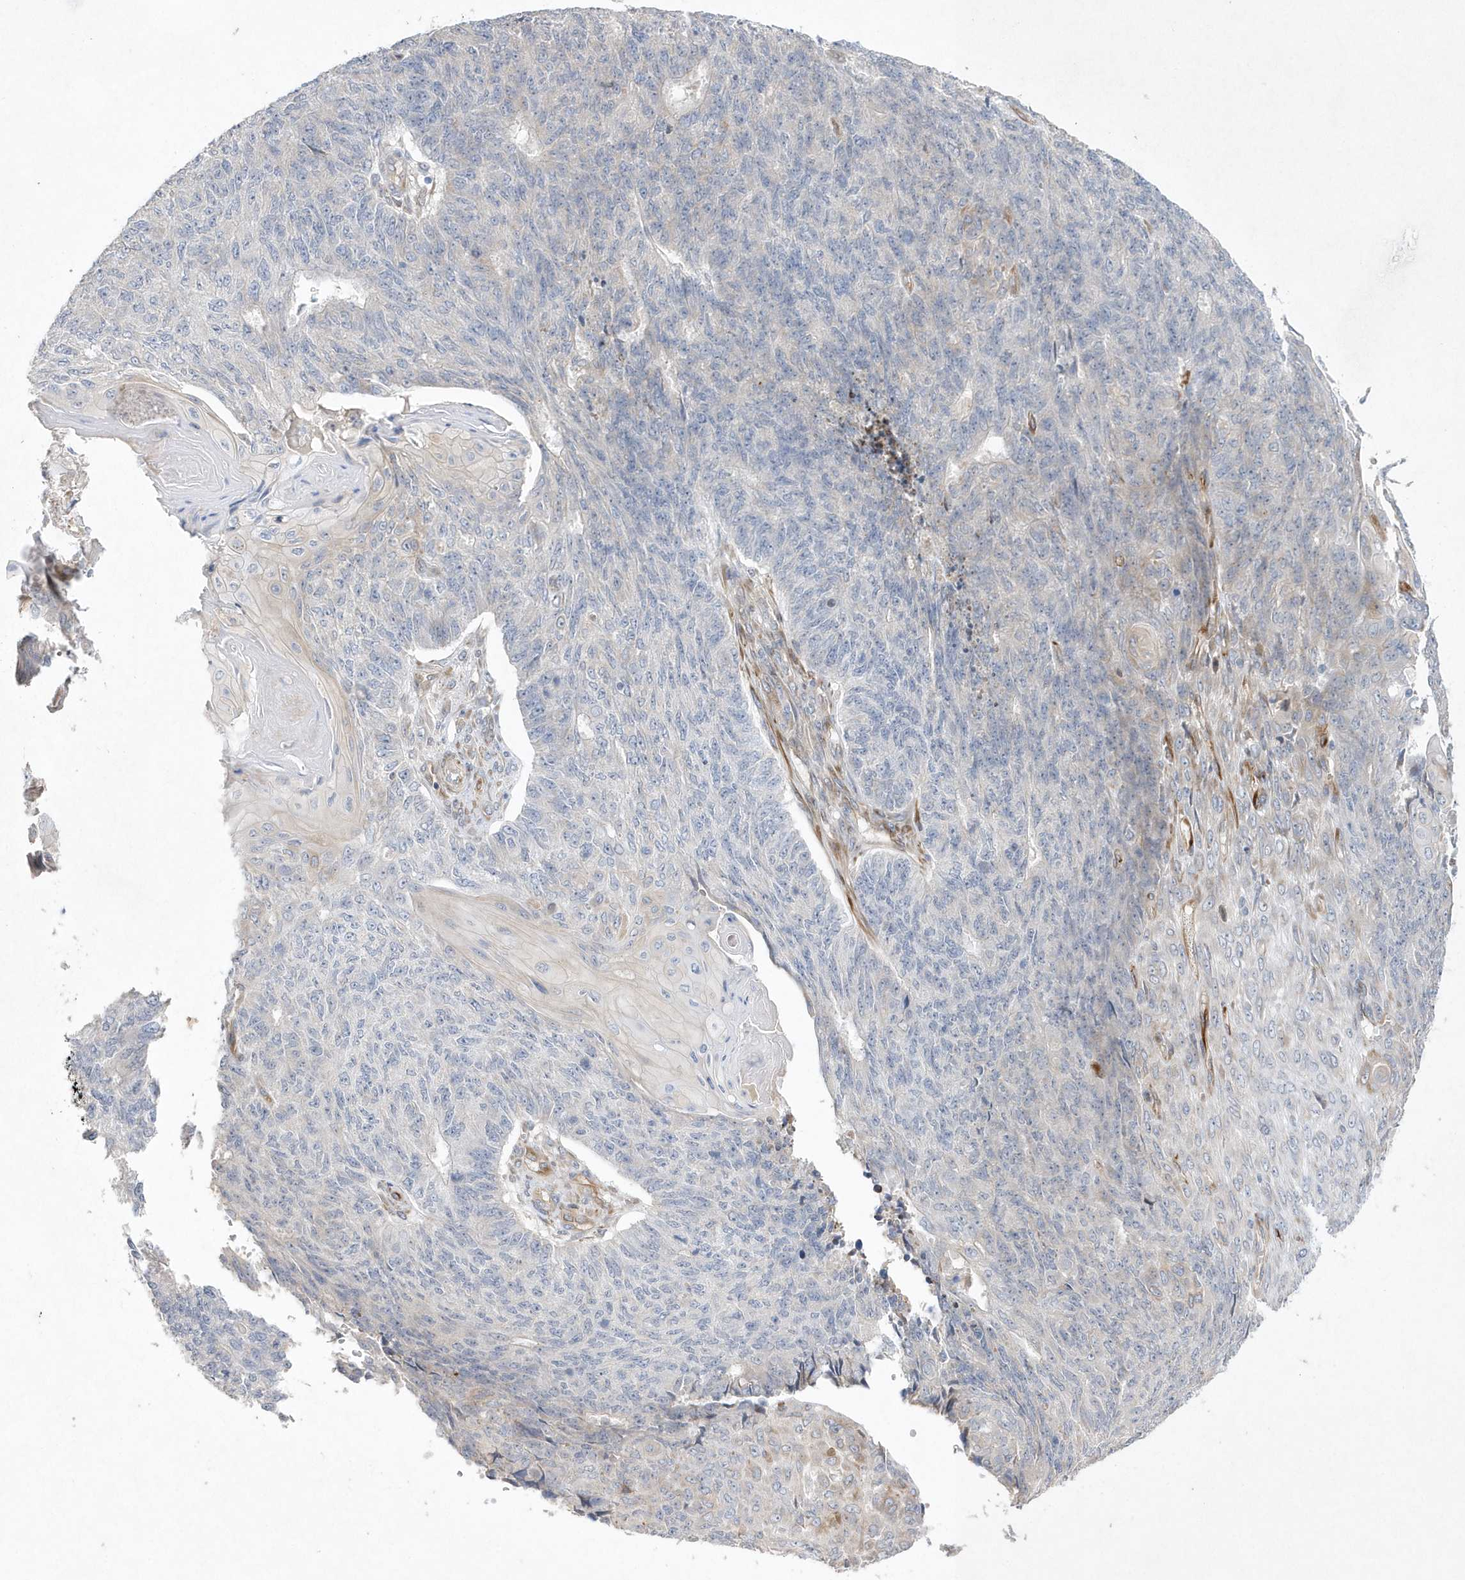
{"staining": {"intensity": "negative", "quantity": "none", "location": "none"}, "tissue": "endometrial cancer", "cell_type": "Tumor cells", "image_type": "cancer", "snomed": [{"axis": "morphology", "description": "Adenocarcinoma, NOS"}, {"axis": "topography", "description": "Endometrium"}], "caption": "Tumor cells are negative for protein expression in human endometrial cancer (adenocarcinoma).", "gene": "TMEM132B", "patient": {"sex": "female", "age": 32}}